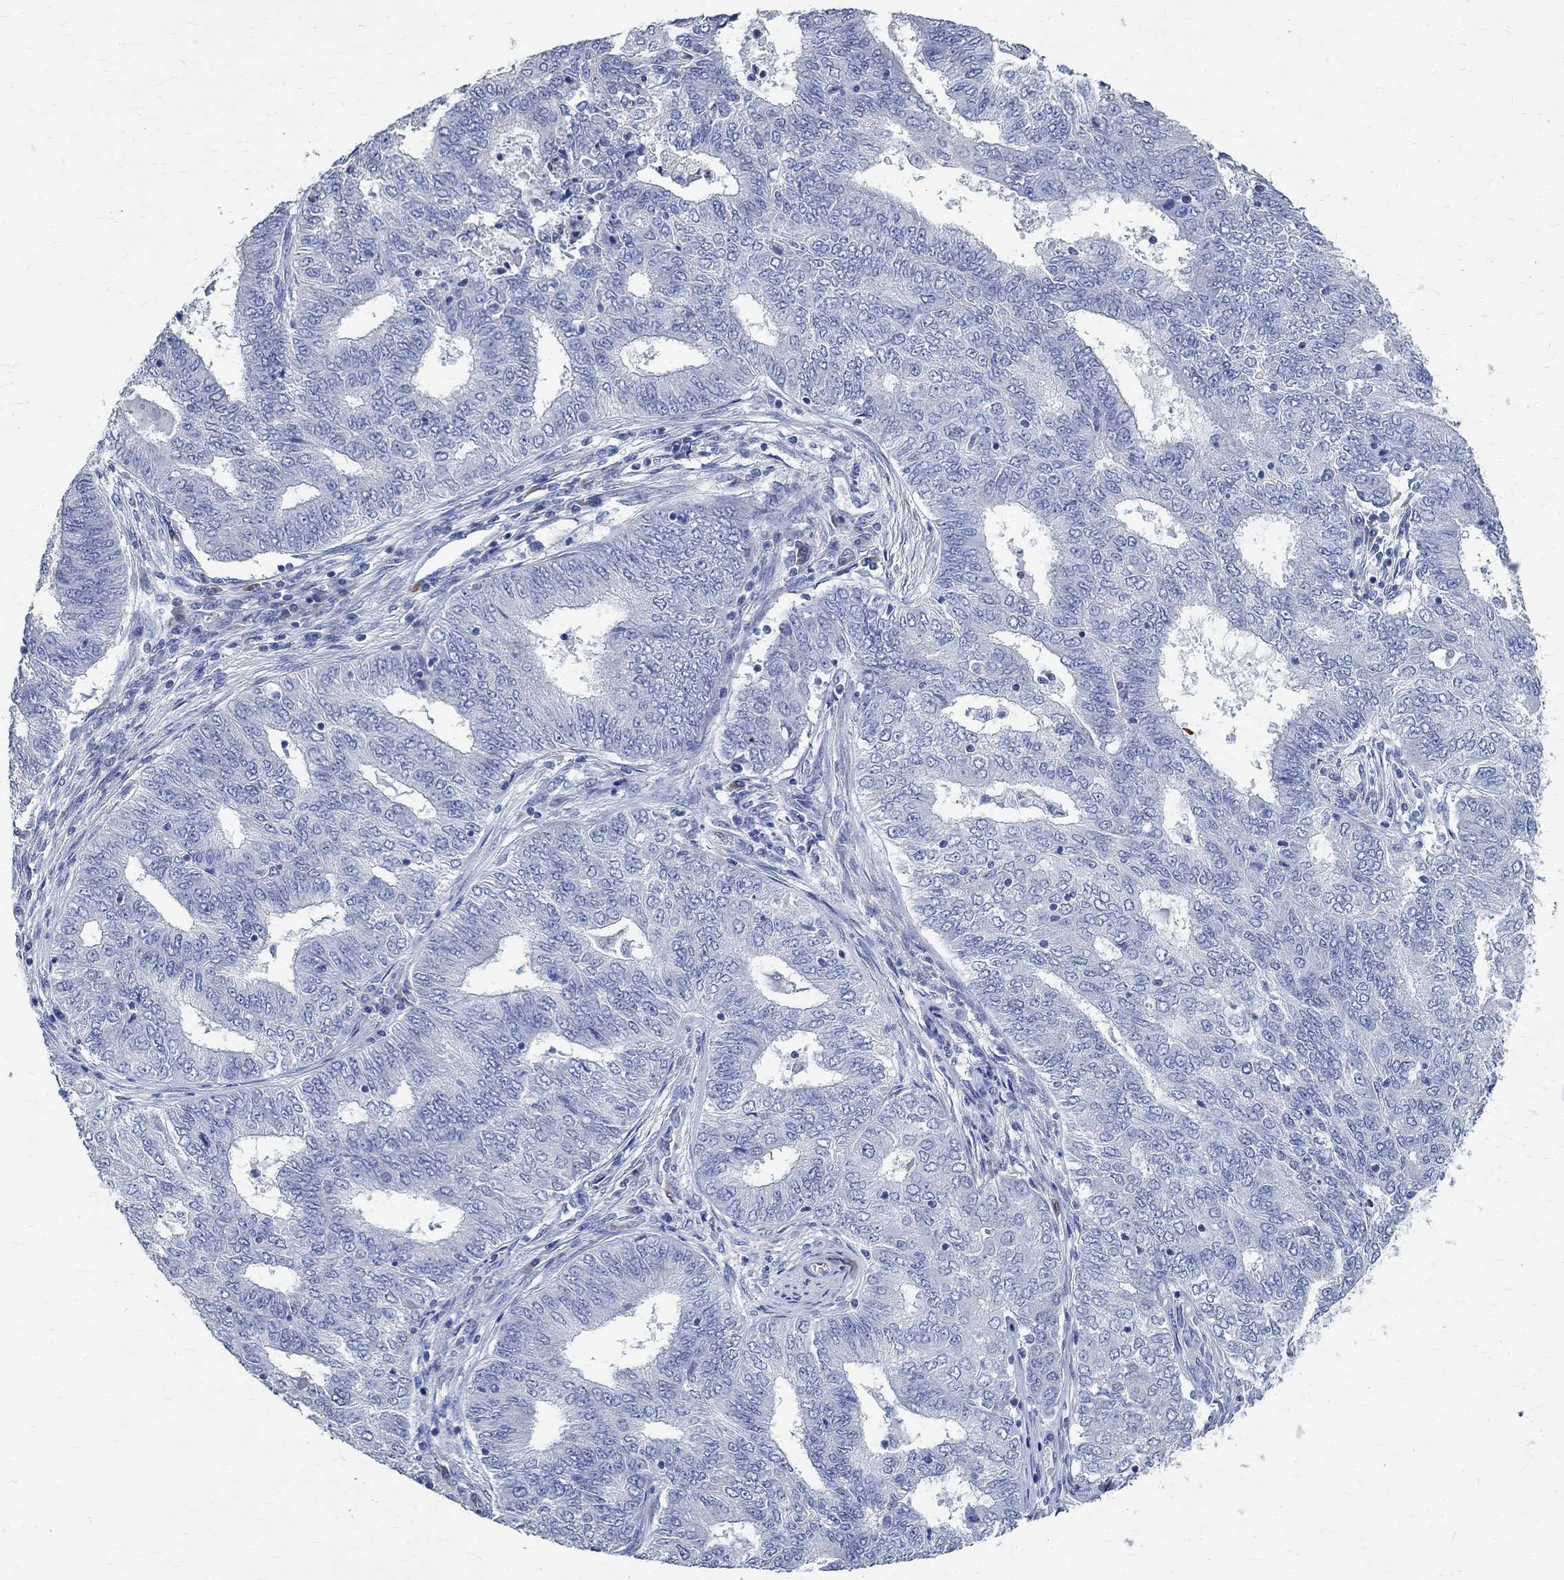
{"staining": {"intensity": "negative", "quantity": "none", "location": "none"}, "tissue": "endometrial cancer", "cell_type": "Tumor cells", "image_type": "cancer", "snomed": [{"axis": "morphology", "description": "Adenocarcinoma, NOS"}, {"axis": "topography", "description": "Endometrium"}], "caption": "Immunohistochemistry of endometrial cancer (adenocarcinoma) displays no expression in tumor cells.", "gene": "PRX", "patient": {"sex": "female", "age": 62}}